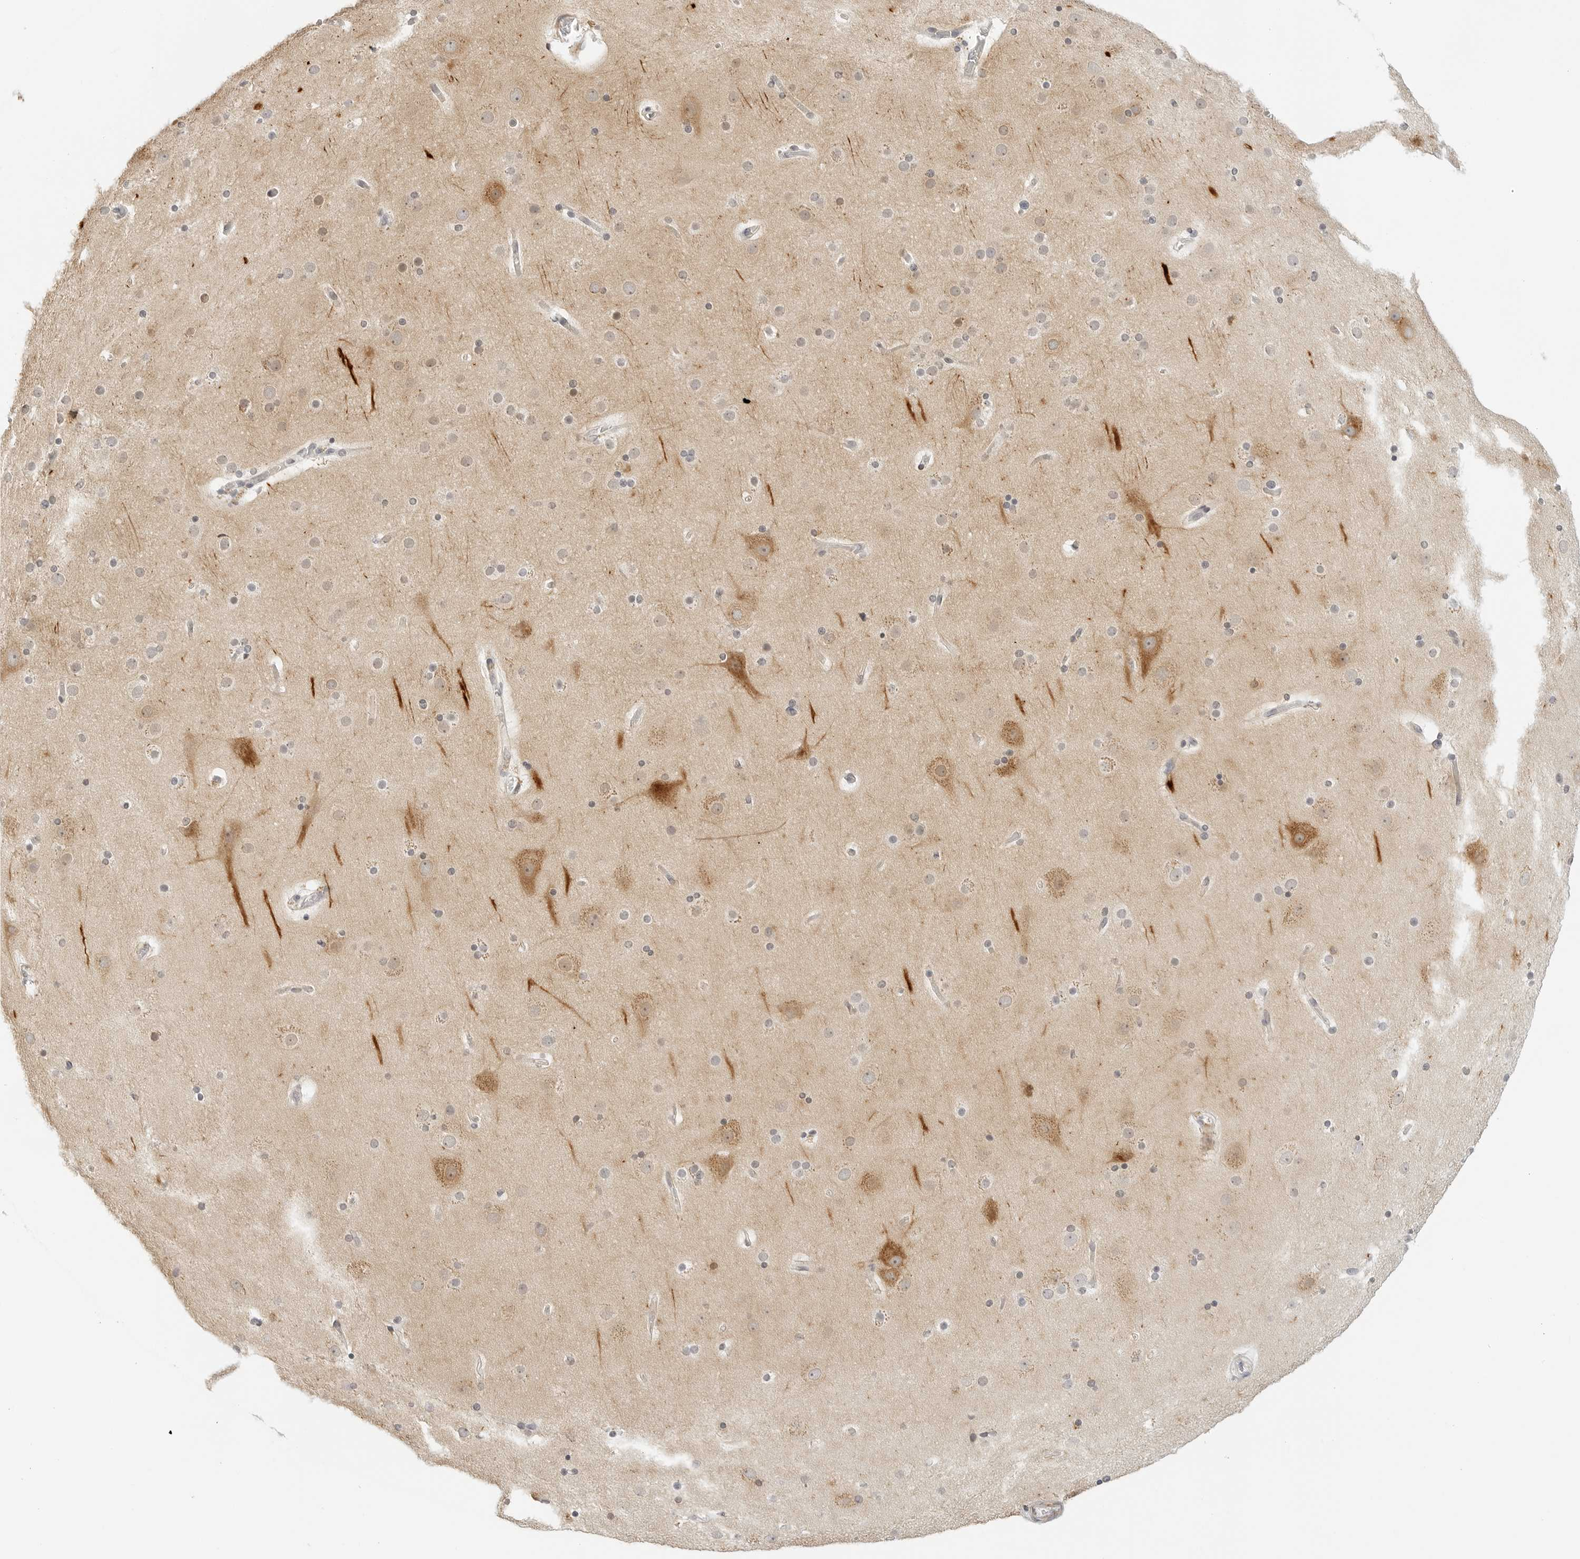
{"staining": {"intensity": "negative", "quantity": "none", "location": "none"}, "tissue": "cerebral cortex", "cell_type": "Endothelial cells", "image_type": "normal", "snomed": [{"axis": "morphology", "description": "Normal tissue, NOS"}, {"axis": "topography", "description": "Cerebral cortex"}], "caption": "The image demonstrates no significant staining in endothelial cells of cerebral cortex.", "gene": "PCDH19", "patient": {"sex": "male", "age": 57}}